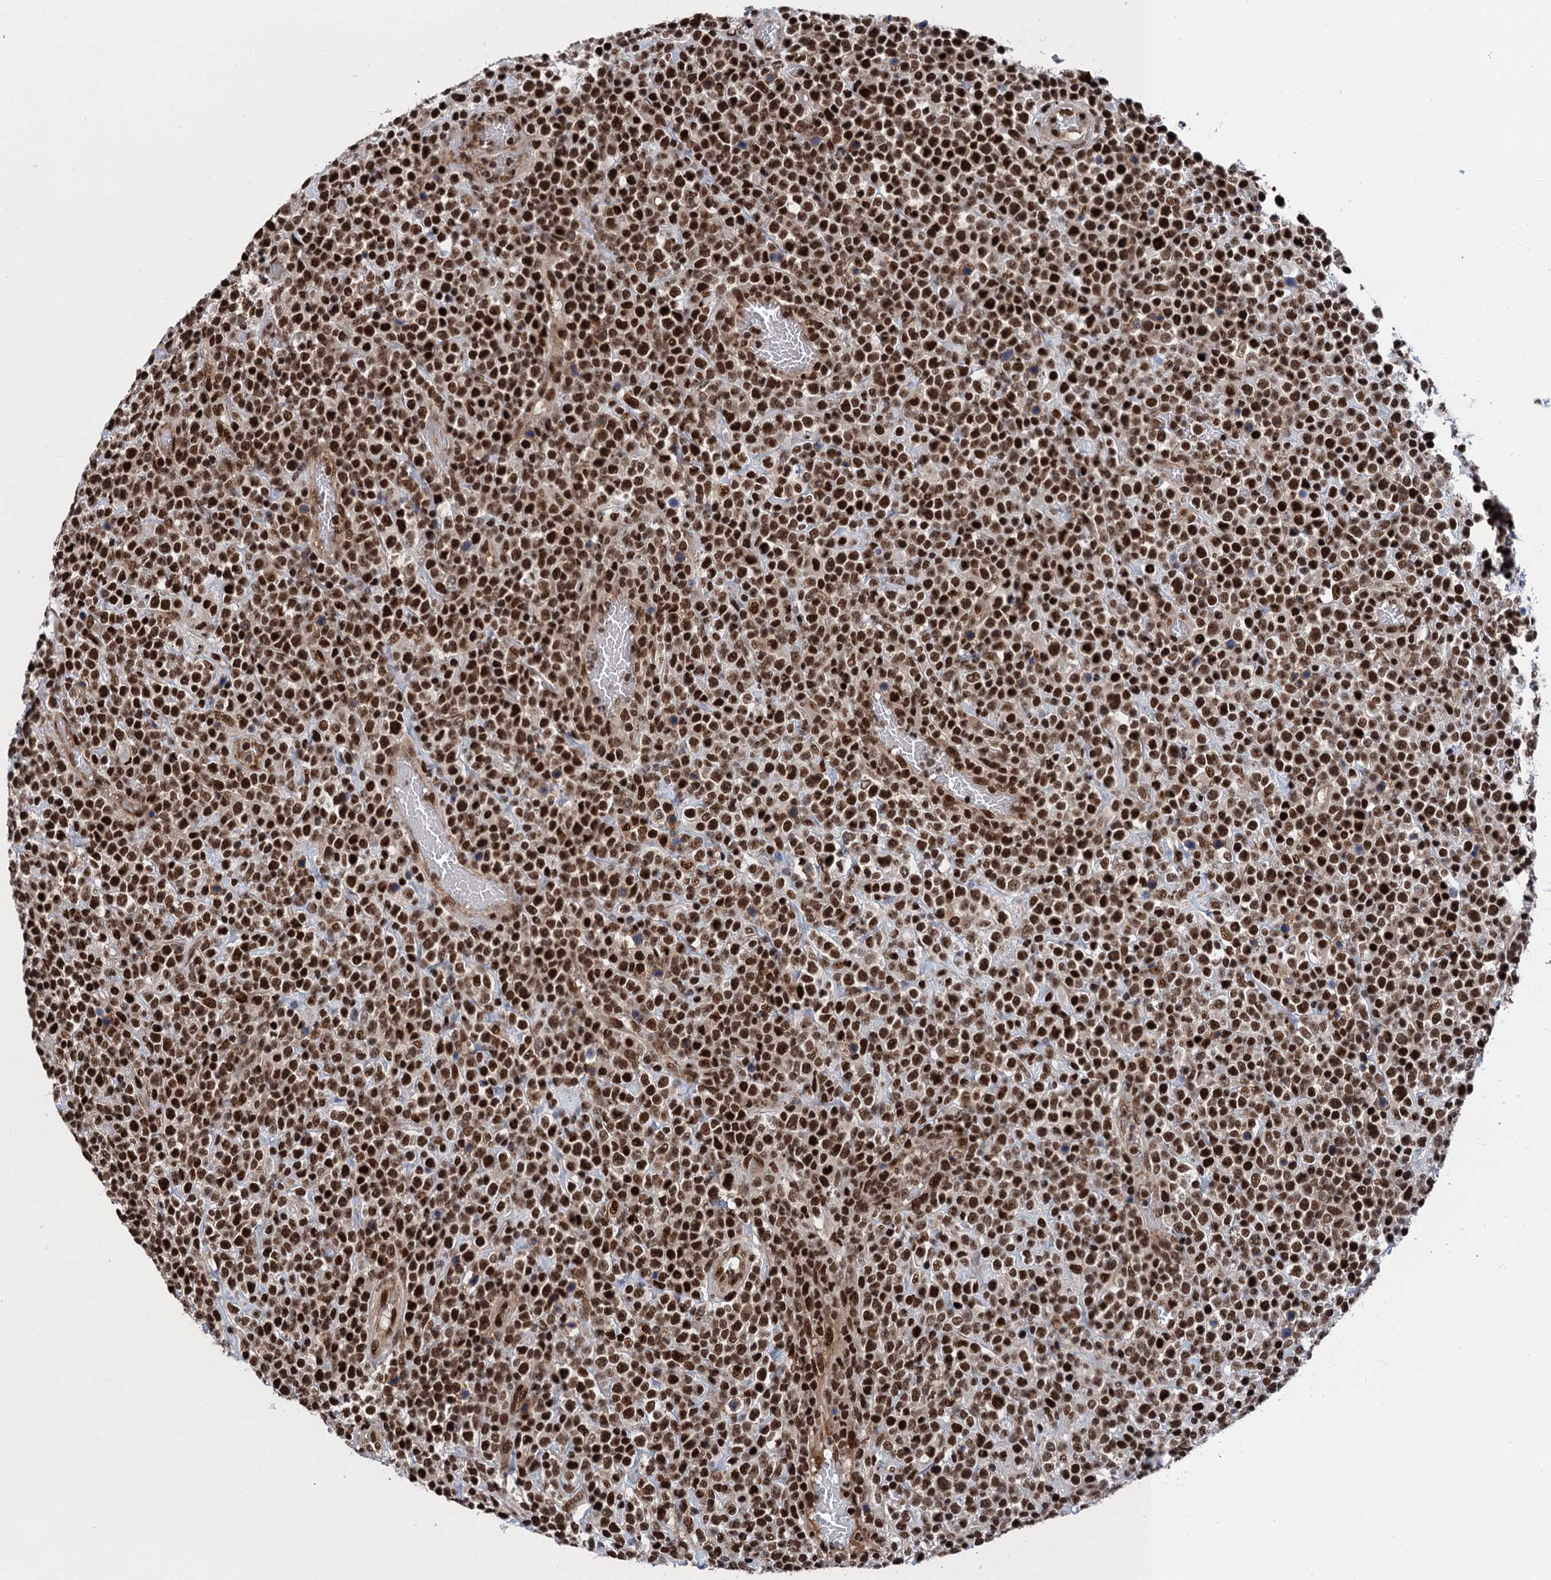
{"staining": {"intensity": "strong", "quantity": ">75%", "location": "nuclear"}, "tissue": "lymphoma", "cell_type": "Tumor cells", "image_type": "cancer", "snomed": [{"axis": "morphology", "description": "Malignant lymphoma, non-Hodgkin's type, High grade"}, {"axis": "topography", "description": "Colon"}], "caption": "Protein expression analysis of human lymphoma reveals strong nuclear expression in approximately >75% of tumor cells.", "gene": "PPP4R1", "patient": {"sex": "female", "age": 53}}